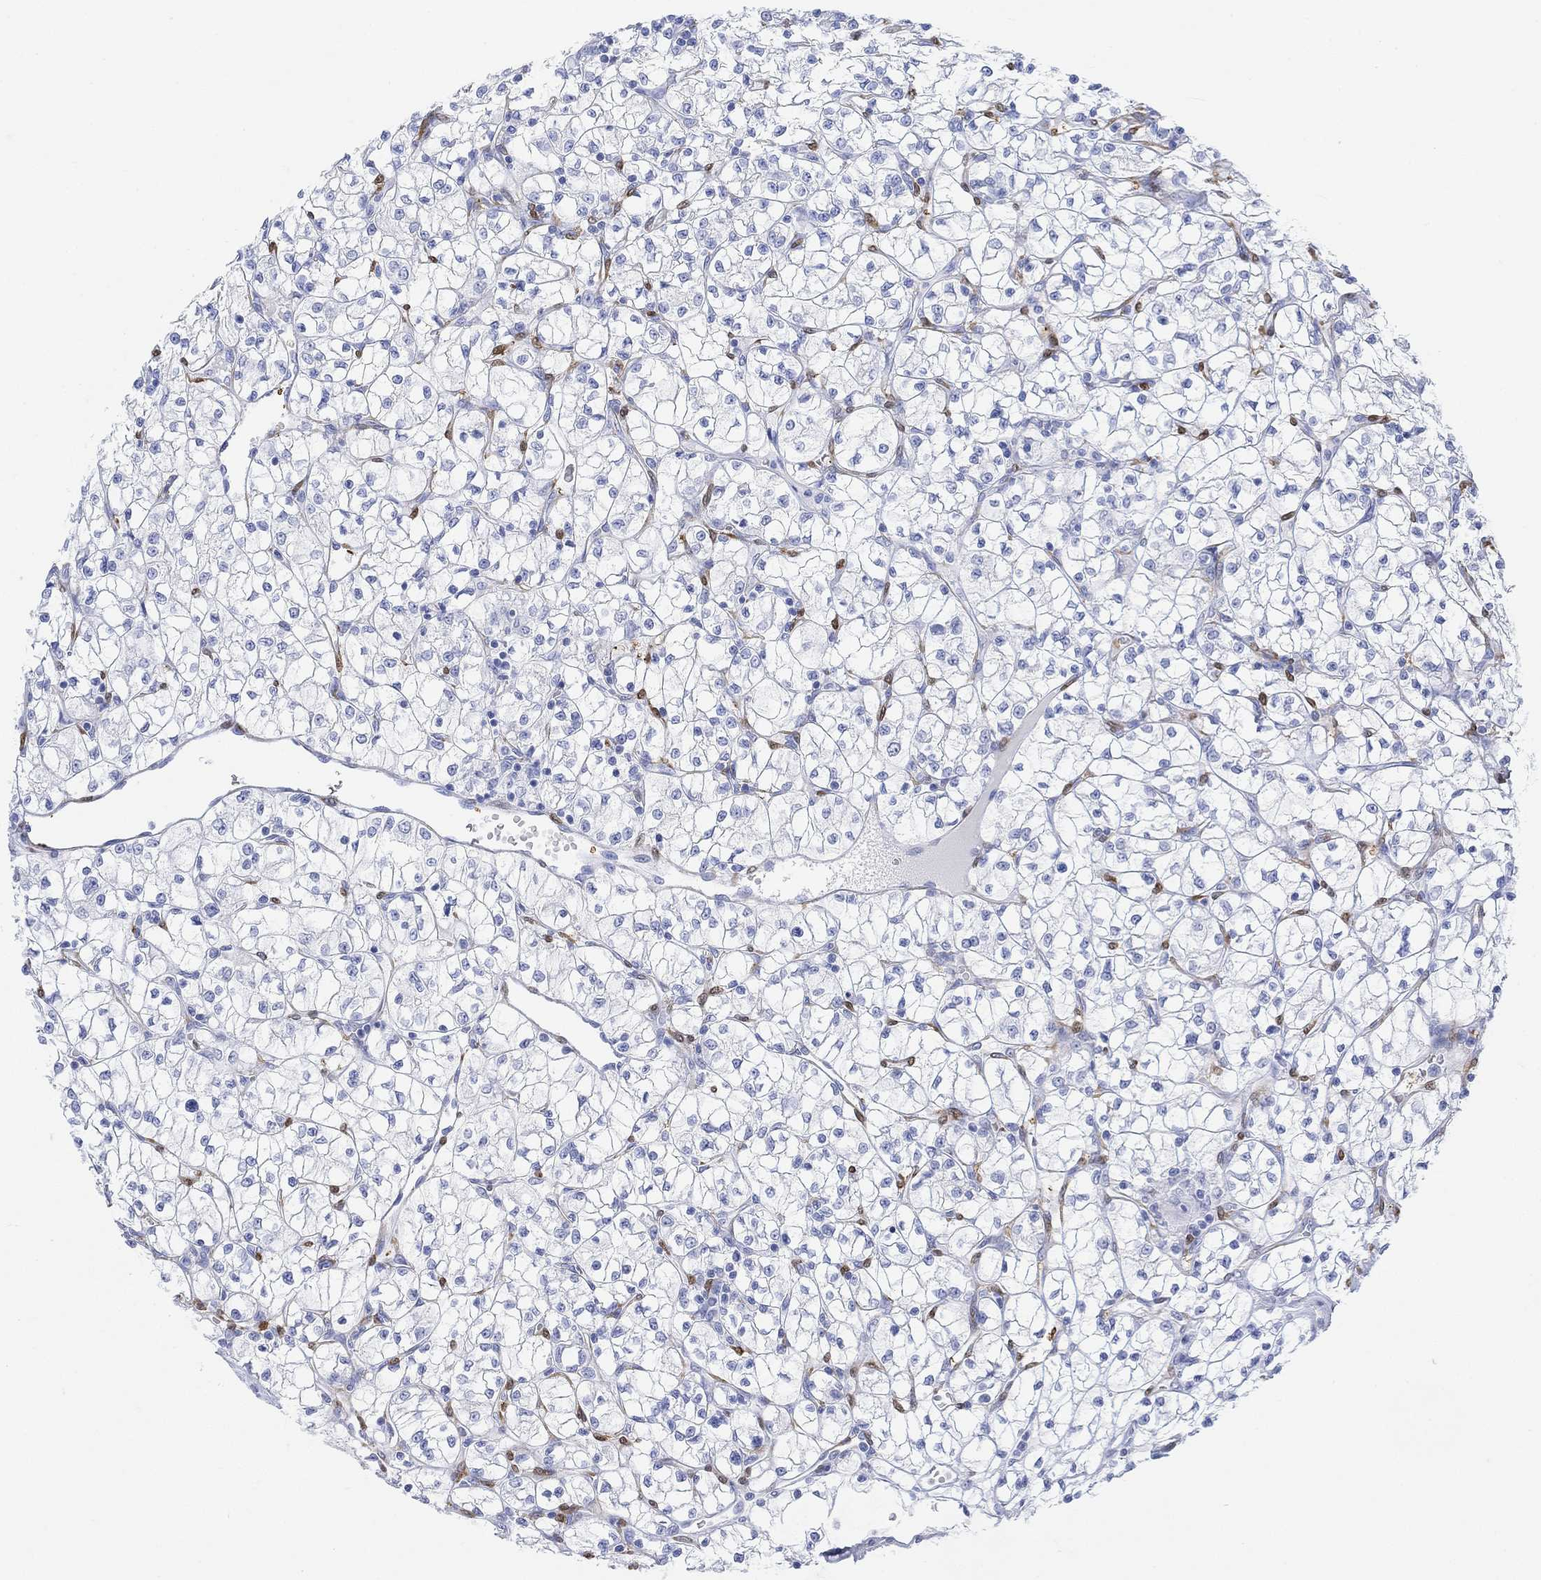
{"staining": {"intensity": "negative", "quantity": "none", "location": "none"}, "tissue": "renal cancer", "cell_type": "Tumor cells", "image_type": "cancer", "snomed": [{"axis": "morphology", "description": "Adenocarcinoma, NOS"}, {"axis": "topography", "description": "Kidney"}], "caption": "Tumor cells are negative for protein expression in human adenocarcinoma (renal). (DAB immunohistochemistry (IHC), high magnification).", "gene": "TPPP3", "patient": {"sex": "female", "age": 64}}